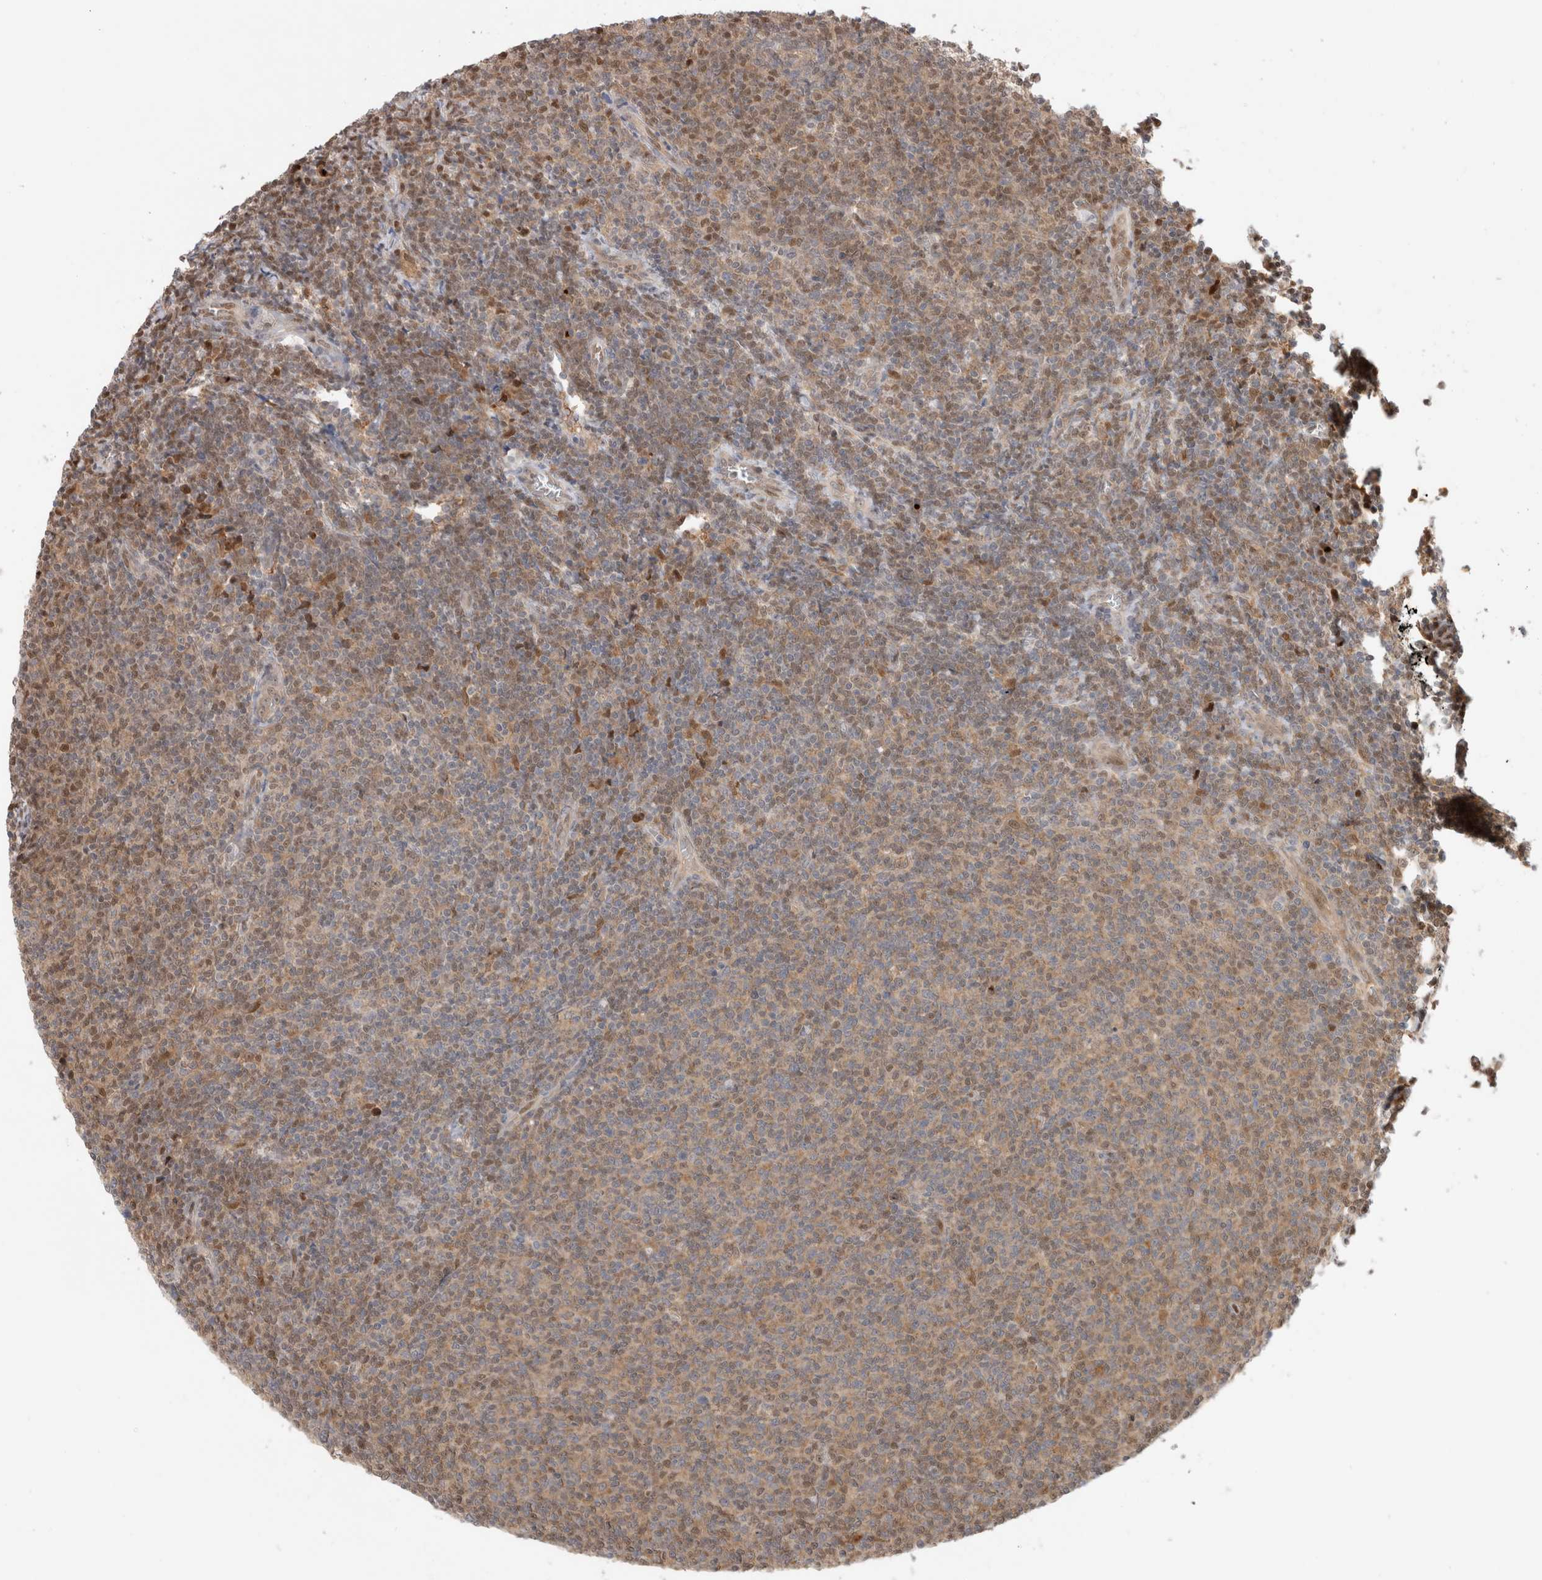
{"staining": {"intensity": "weak", "quantity": "25%-75%", "location": "cytoplasmic/membranous,nuclear"}, "tissue": "lymphoma", "cell_type": "Tumor cells", "image_type": "cancer", "snomed": [{"axis": "morphology", "description": "Malignant lymphoma, non-Hodgkin's type, Low grade"}, {"axis": "topography", "description": "Lymph node"}], "caption": "IHC image of neoplastic tissue: malignant lymphoma, non-Hodgkin's type (low-grade) stained using immunohistochemistry displays low levels of weak protein expression localized specifically in the cytoplasmic/membranous and nuclear of tumor cells, appearing as a cytoplasmic/membranous and nuclear brown color.", "gene": "OTUD6B", "patient": {"sex": "male", "age": 66}}